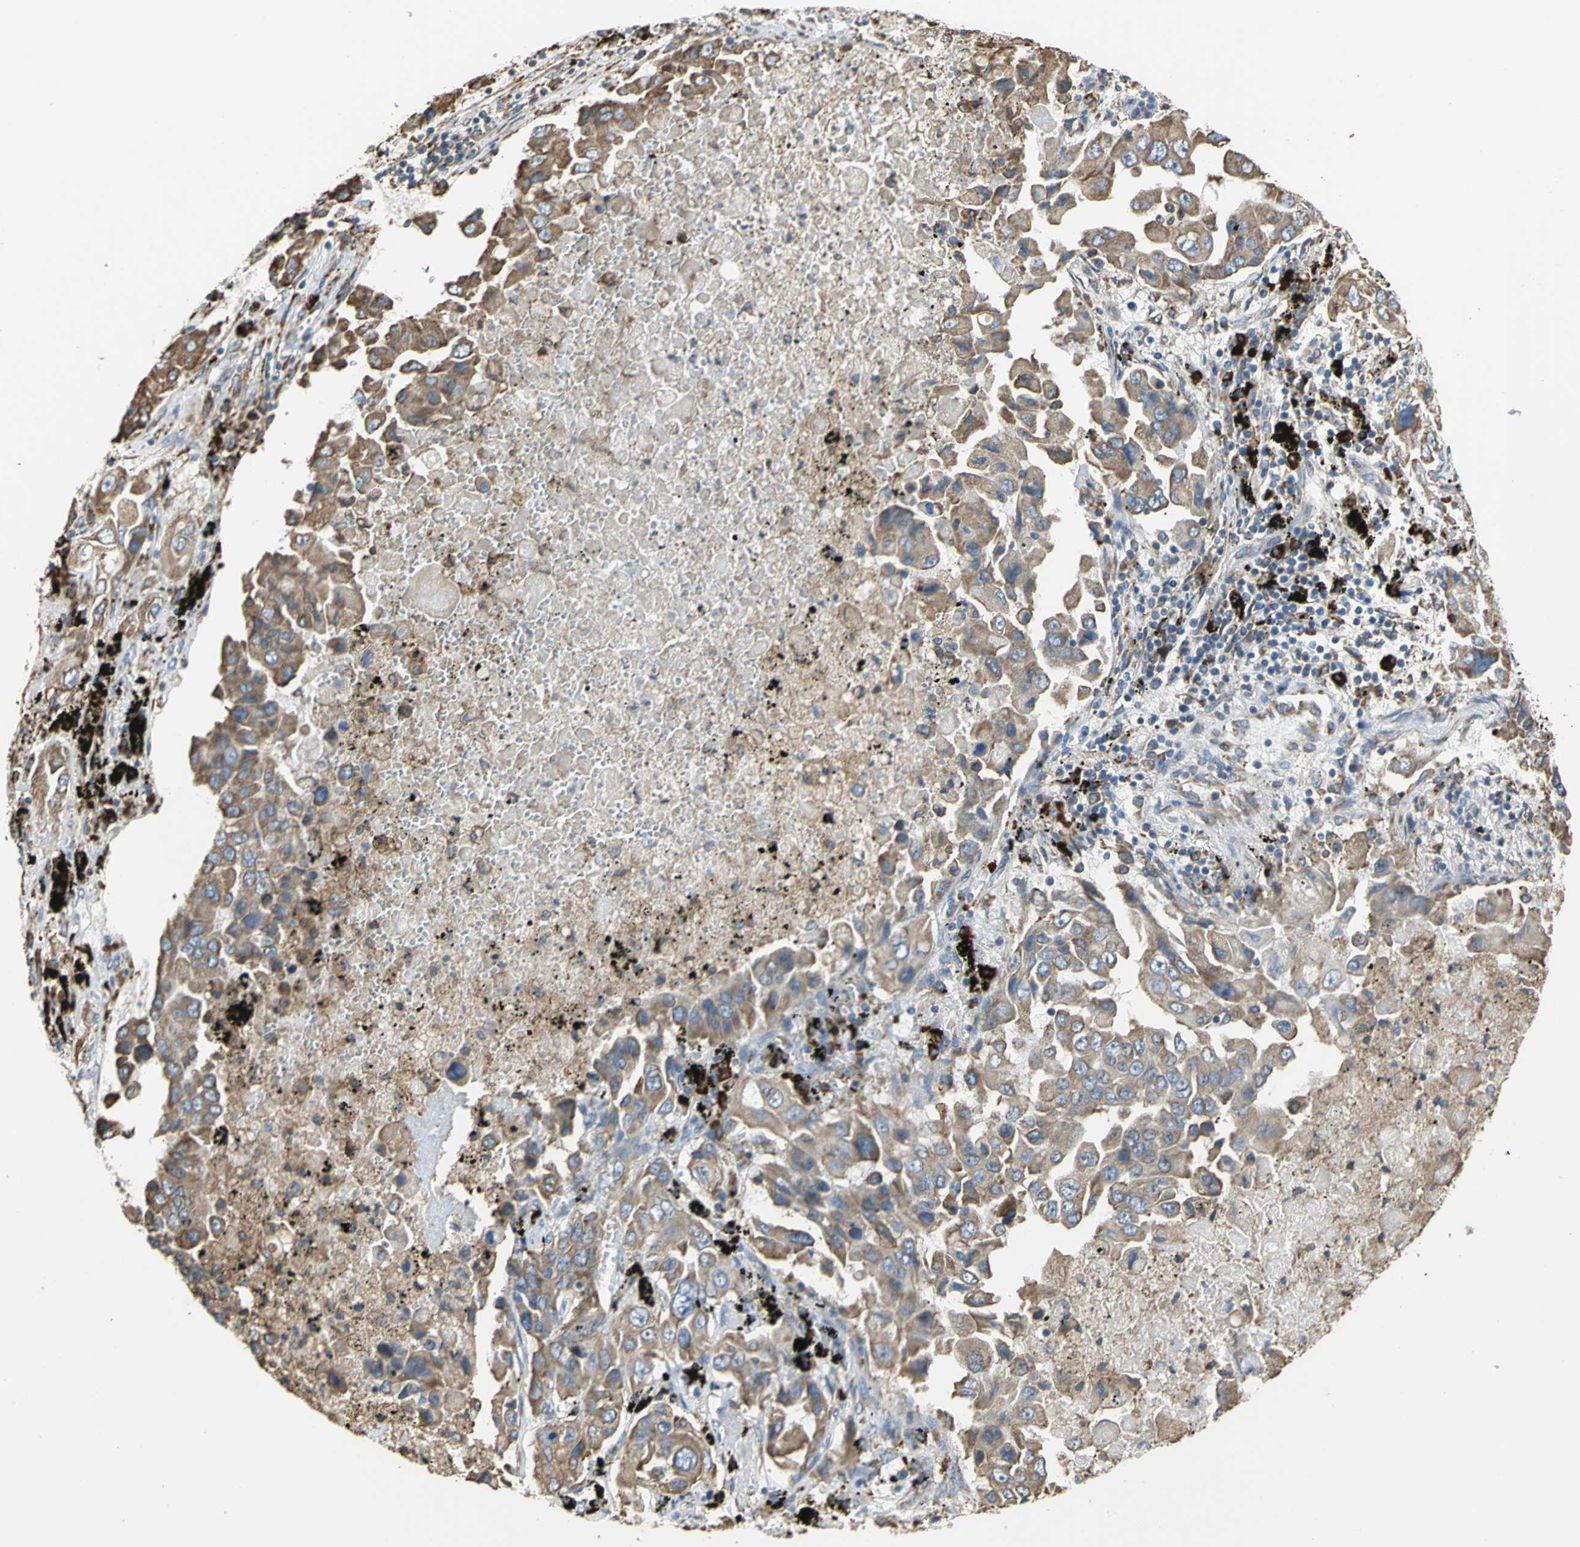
{"staining": {"intensity": "moderate", "quantity": ">75%", "location": "cytoplasmic/membranous"}, "tissue": "lung cancer", "cell_type": "Tumor cells", "image_type": "cancer", "snomed": [{"axis": "morphology", "description": "Adenocarcinoma, NOS"}, {"axis": "topography", "description": "Lung"}], "caption": "Moderate cytoplasmic/membranous staining for a protein is seen in about >75% of tumor cells of lung adenocarcinoma using IHC.", "gene": "SDF2L1", "patient": {"sex": "female", "age": 65}}